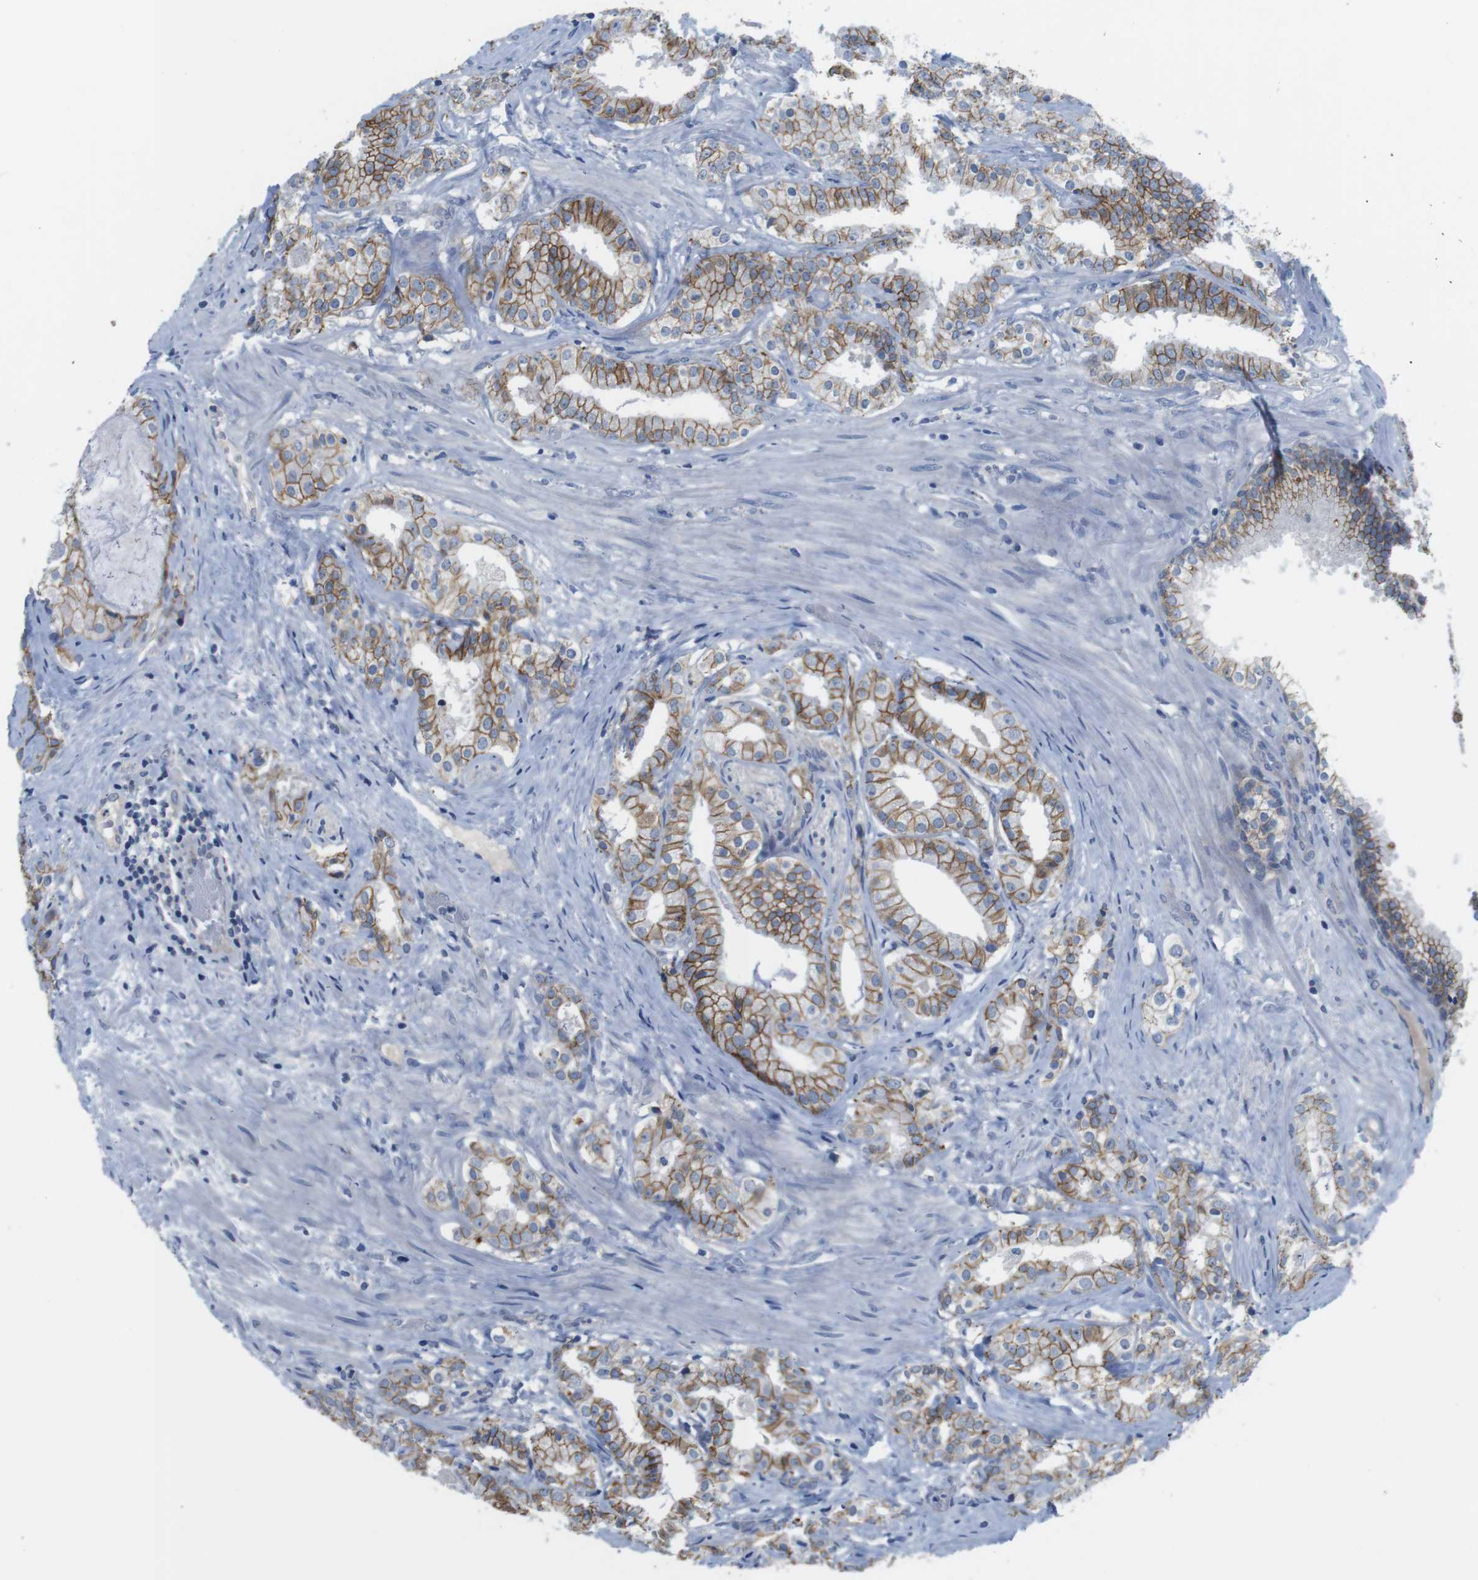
{"staining": {"intensity": "moderate", "quantity": "25%-75%", "location": "cytoplasmic/membranous"}, "tissue": "prostate cancer", "cell_type": "Tumor cells", "image_type": "cancer", "snomed": [{"axis": "morphology", "description": "Adenocarcinoma, Low grade"}, {"axis": "topography", "description": "Prostate"}], "caption": "This is an image of immunohistochemistry staining of prostate cancer (low-grade adenocarcinoma), which shows moderate positivity in the cytoplasmic/membranous of tumor cells.", "gene": "SCRIB", "patient": {"sex": "male", "age": 59}}